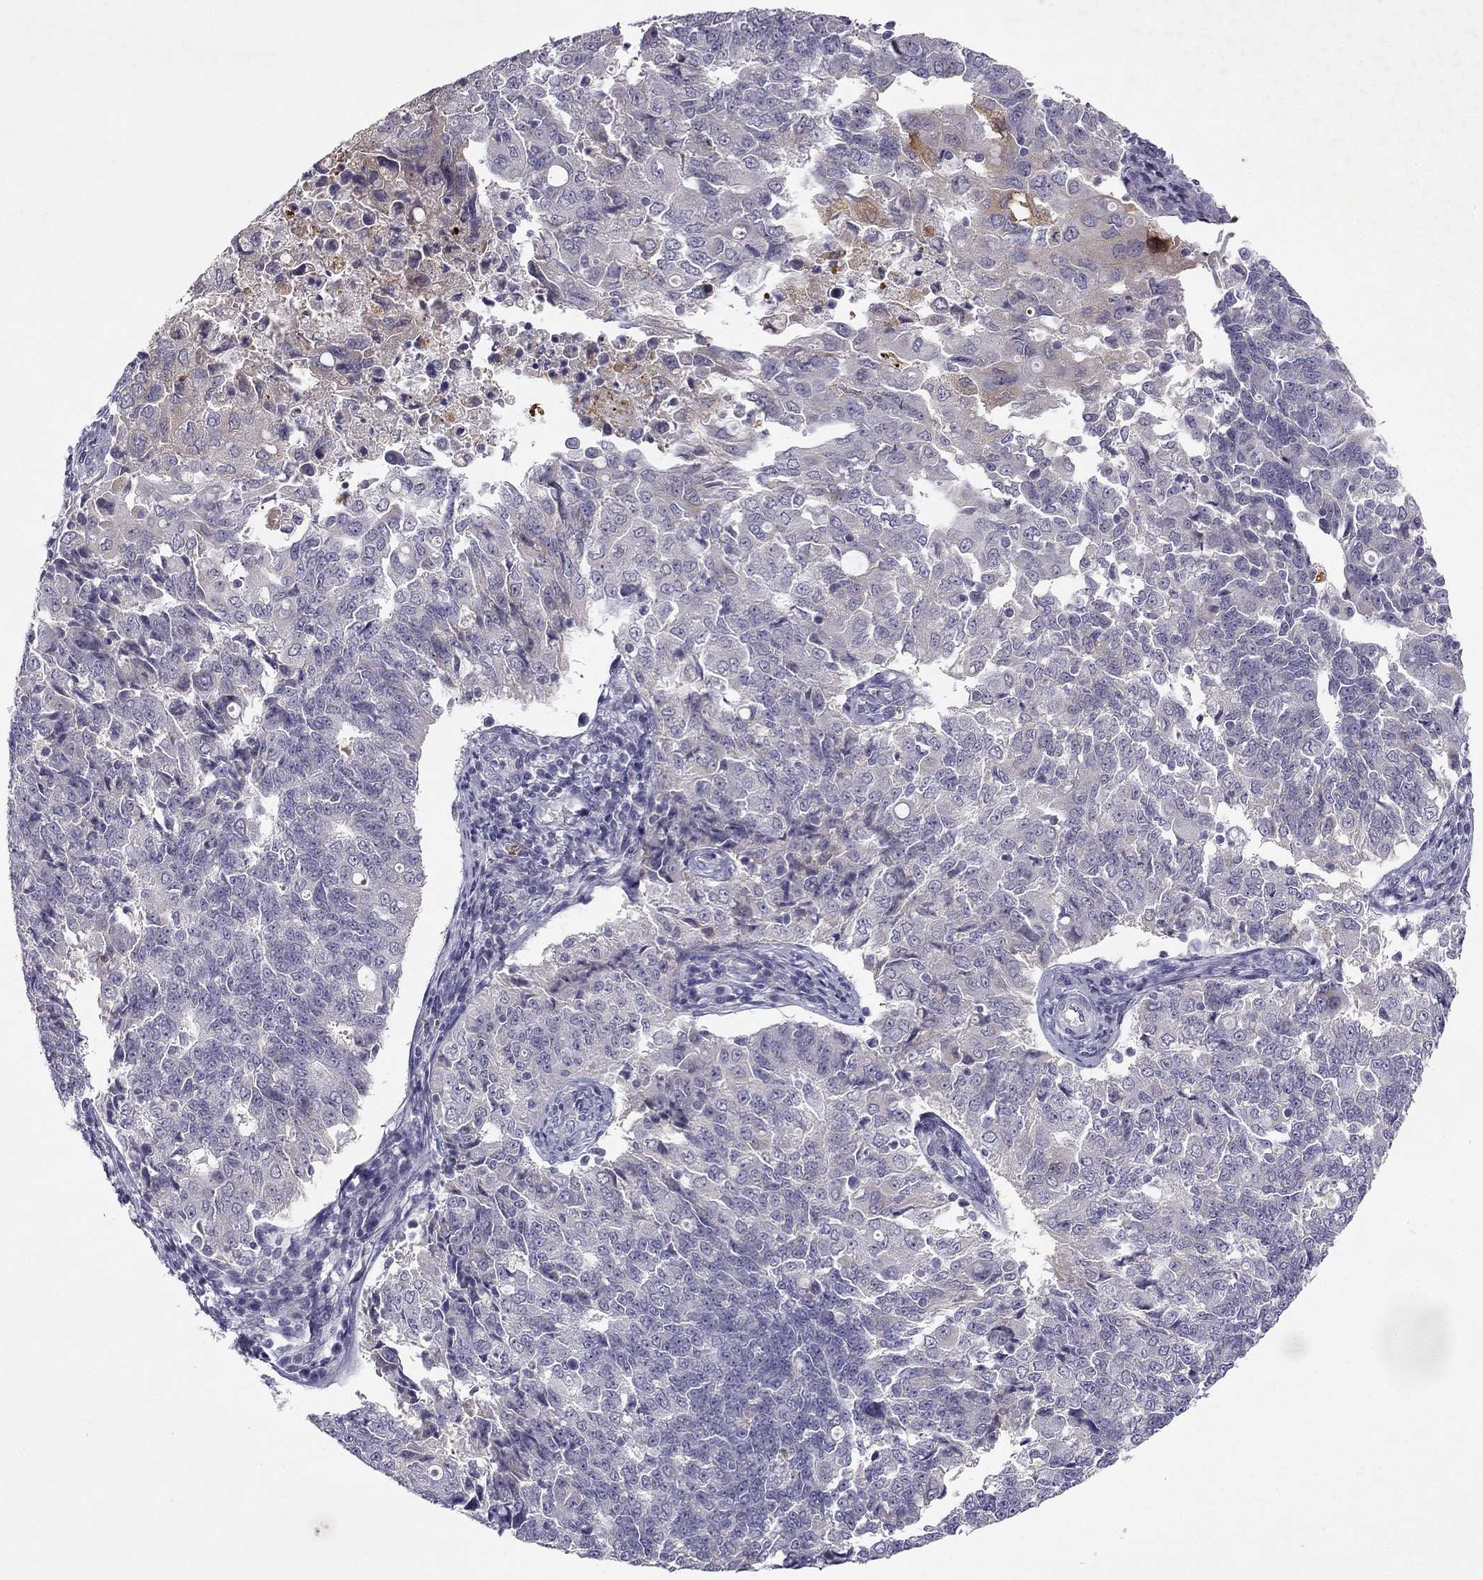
{"staining": {"intensity": "negative", "quantity": "none", "location": "none"}, "tissue": "endometrial cancer", "cell_type": "Tumor cells", "image_type": "cancer", "snomed": [{"axis": "morphology", "description": "Adenocarcinoma, NOS"}, {"axis": "topography", "description": "Endometrium"}], "caption": "Immunohistochemical staining of human endometrial cancer (adenocarcinoma) reveals no significant staining in tumor cells.", "gene": "SLC6A4", "patient": {"sex": "female", "age": 43}}